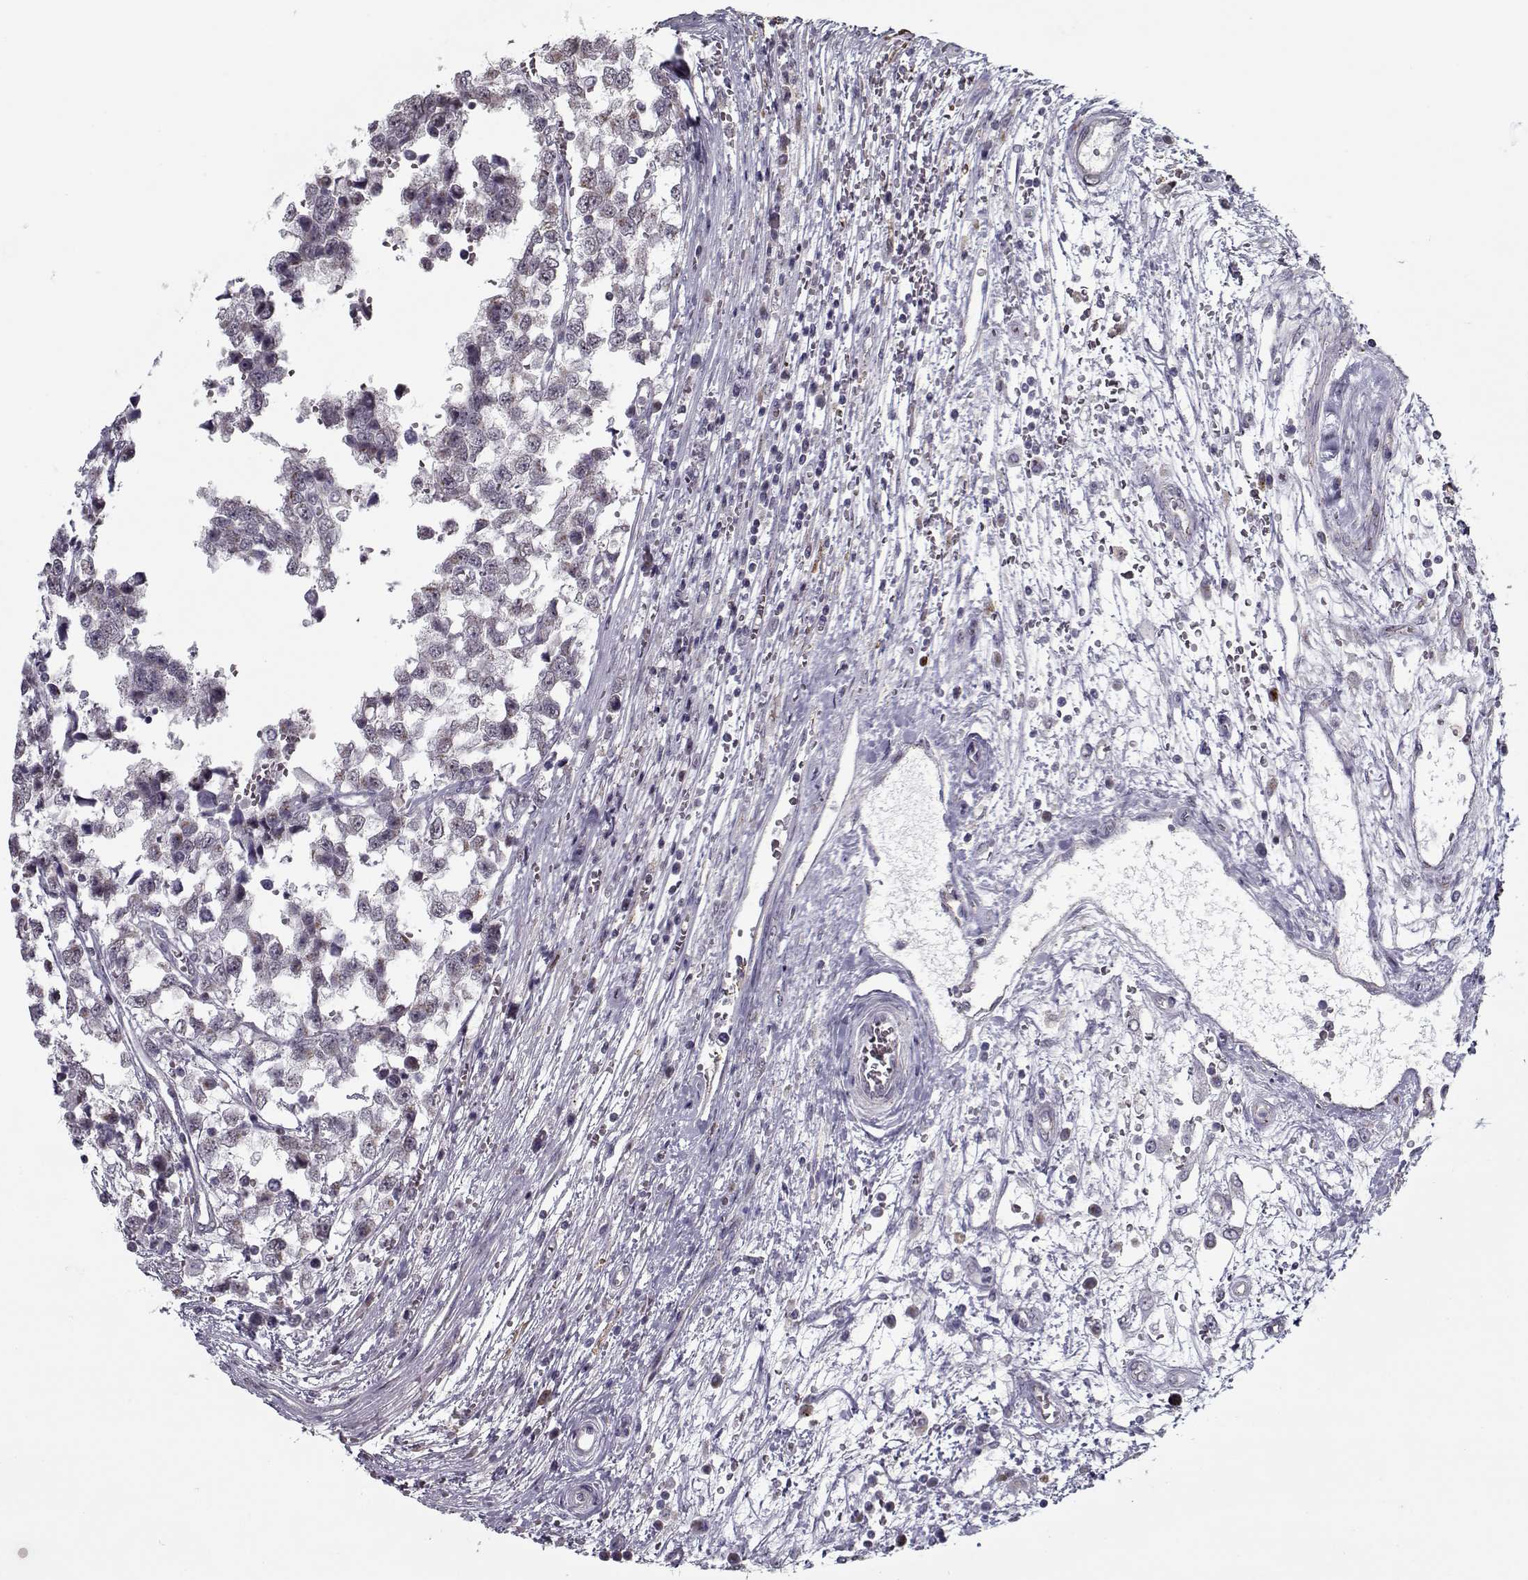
{"staining": {"intensity": "weak", "quantity": "<25%", "location": "cytoplasmic/membranous"}, "tissue": "testis cancer", "cell_type": "Tumor cells", "image_type": "cancer", "snomed": [{"axis": "morphology", "description": "Normal tissue, NOS"}, {"axis": "morphology", "description": "Seminoma, NOS"}, {"axis": "topography", "description": "Testis"}, {"axis": "topography", "description": "Epididymis"}], "caption": "The micrograph exhibits no significant positivity in tumor cells of seminoma (testis).", "gene": "SEC16B", "patient": {"sex": "male", "age": 34}}